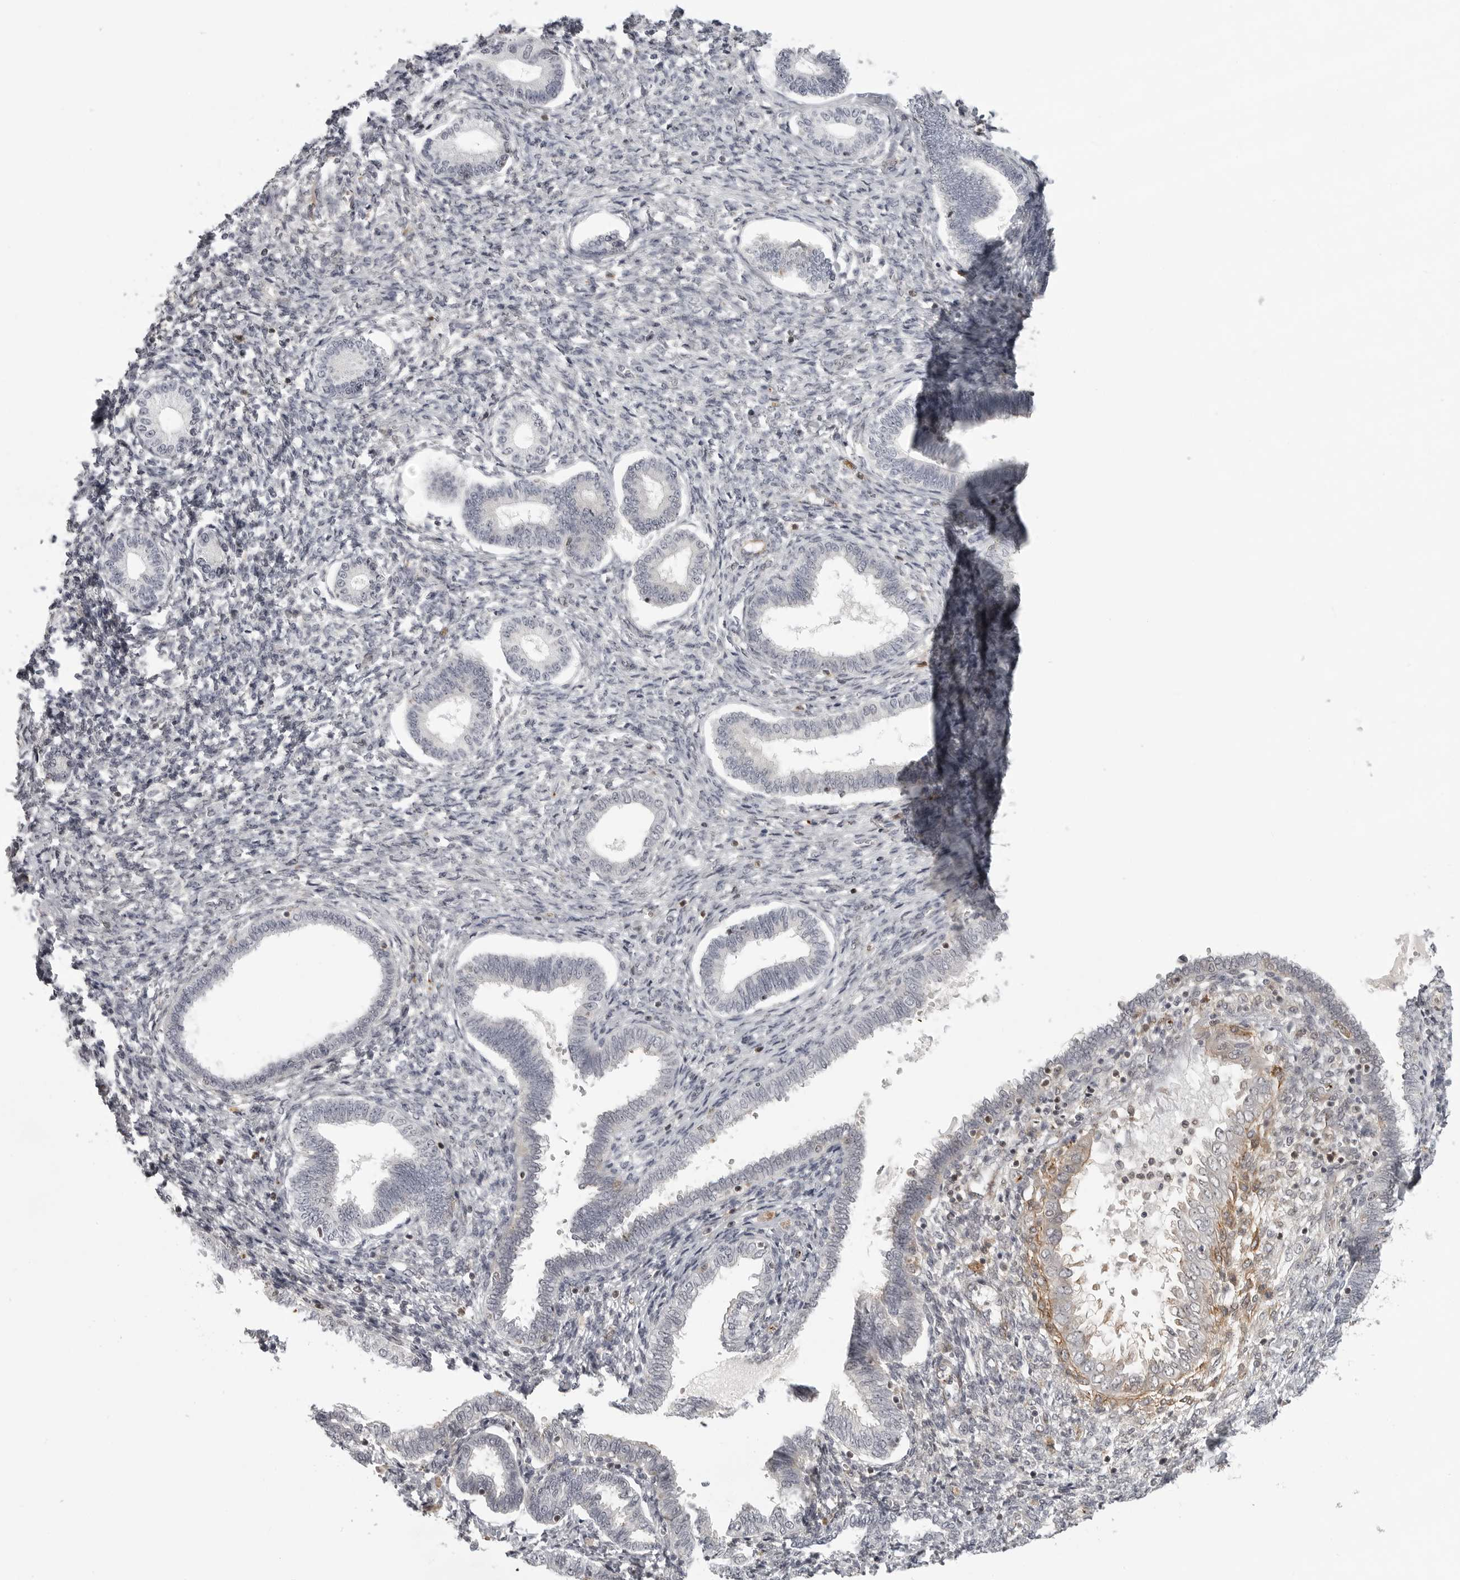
{"staining": {"intensity": "negative", "quantity": "none", "location": "none"}, "tissue": "endometrium", "cell_type": "Cells in endometrial stroma", "image_type": "normal", "snomed": [{"axis": "morphology", "description": "Normal tissue, NOS"}, {"axis": "topography", "description": "Endometrium"}], "caption": "This photomicrograph is of benign endometrium stained with immunohistochemistry (IHC) to label a protein in brown with the nuclei are counter-stained blue. There is no staining in cells in endometrial stroma.", "gene": "TUT4", "patient": {"sex": "female", "age": 77}}